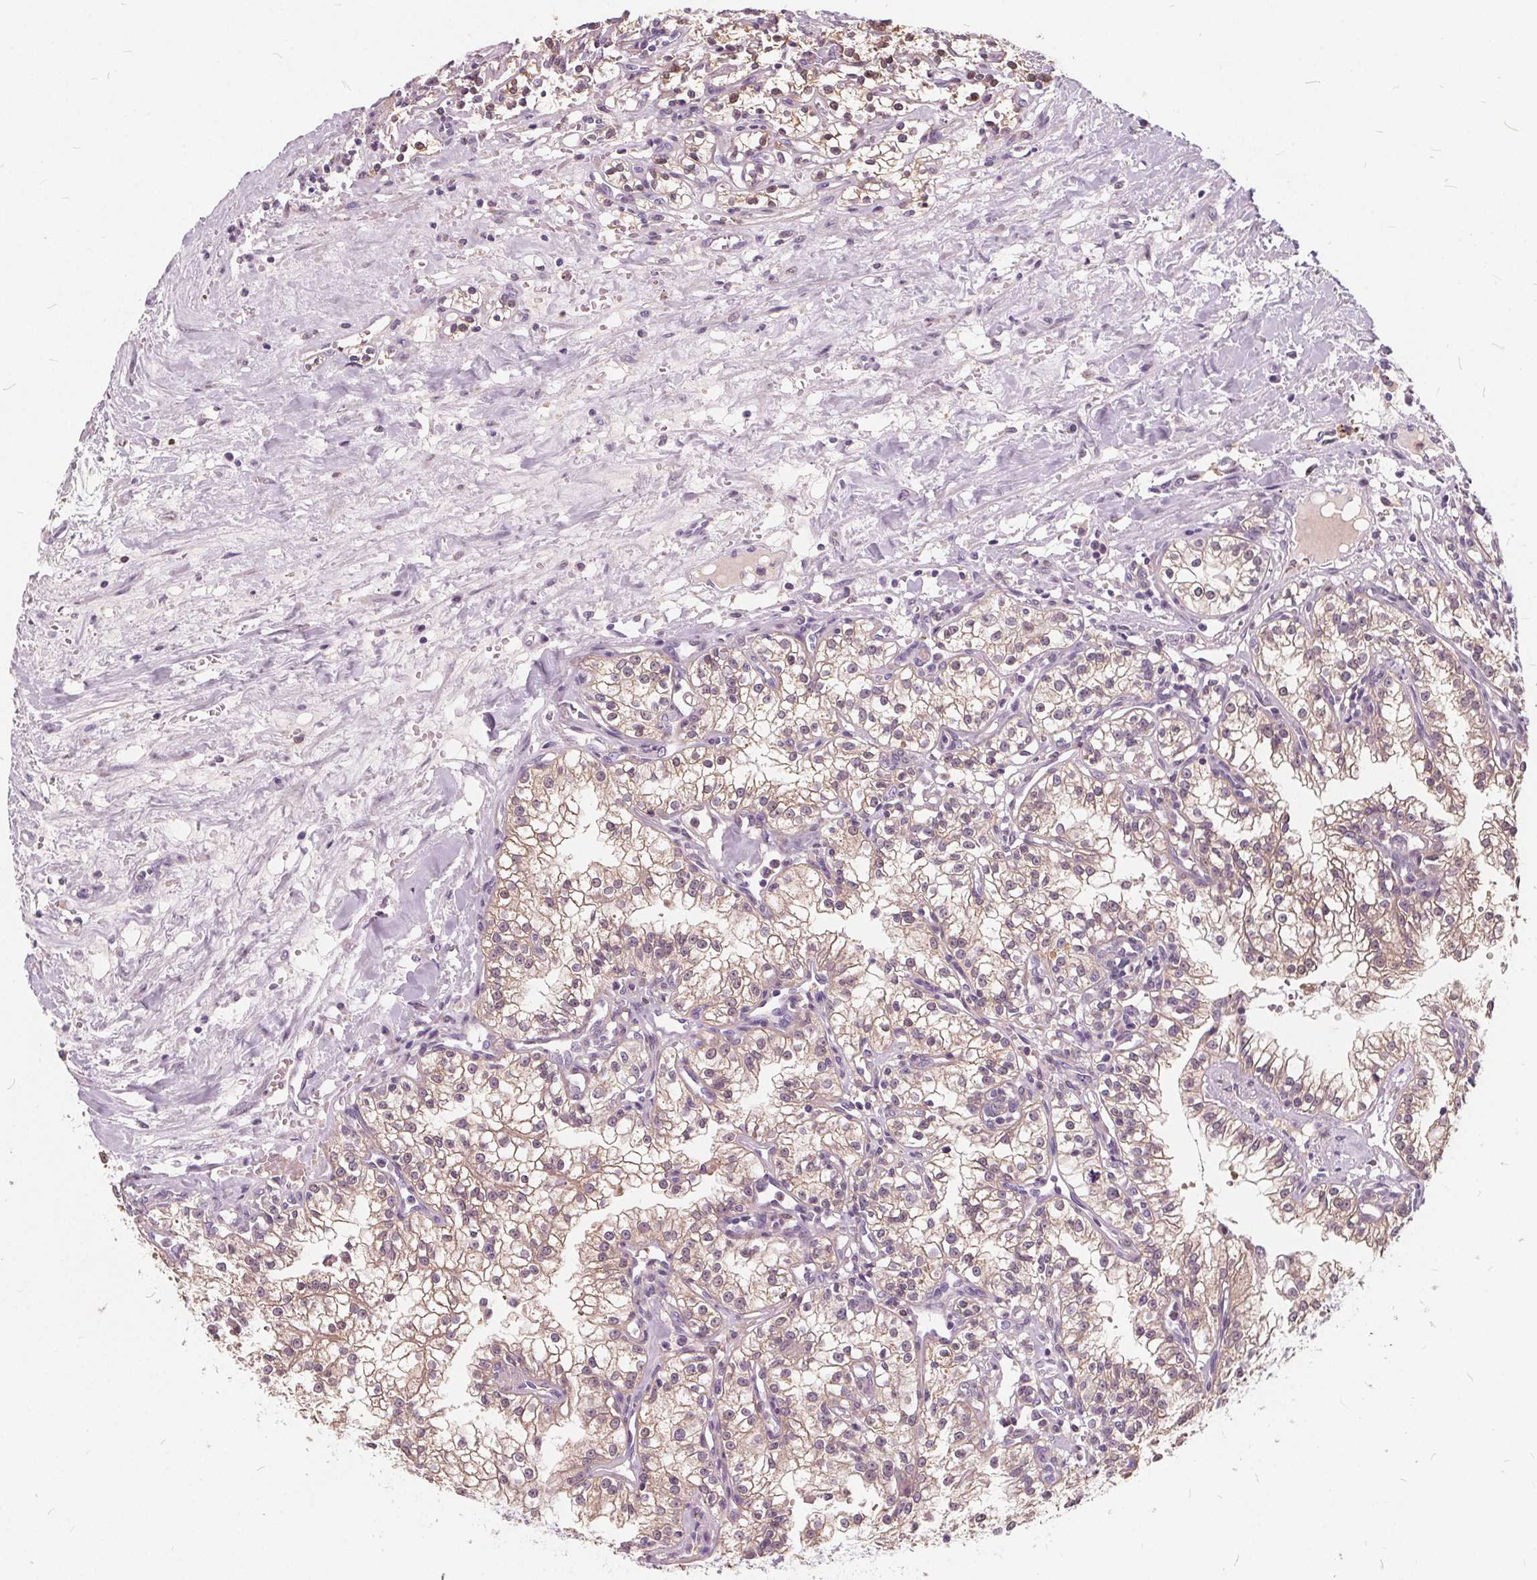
{"staining": {"intensity": "weak", "quantity": ">75%", "location": "cytoplasmic/membranous"}, "tissue": "renal cancer", "cell_type": "Tumor cells", "image_type": "cancer", "snomed": [{"axis": "morphology", "description": "Adenocarcinoma, NOS"}, {"axis": "topography", "description": "Kidney"}], "caption": "A photomicrograph of renal cancer (adenocarcinoma) stained for a protein demonstrates weak cytoplasmic/membranous brown staining in tumor cells.", "gene": "HAAO", "patient": {"sex": "male", "age": 36}}